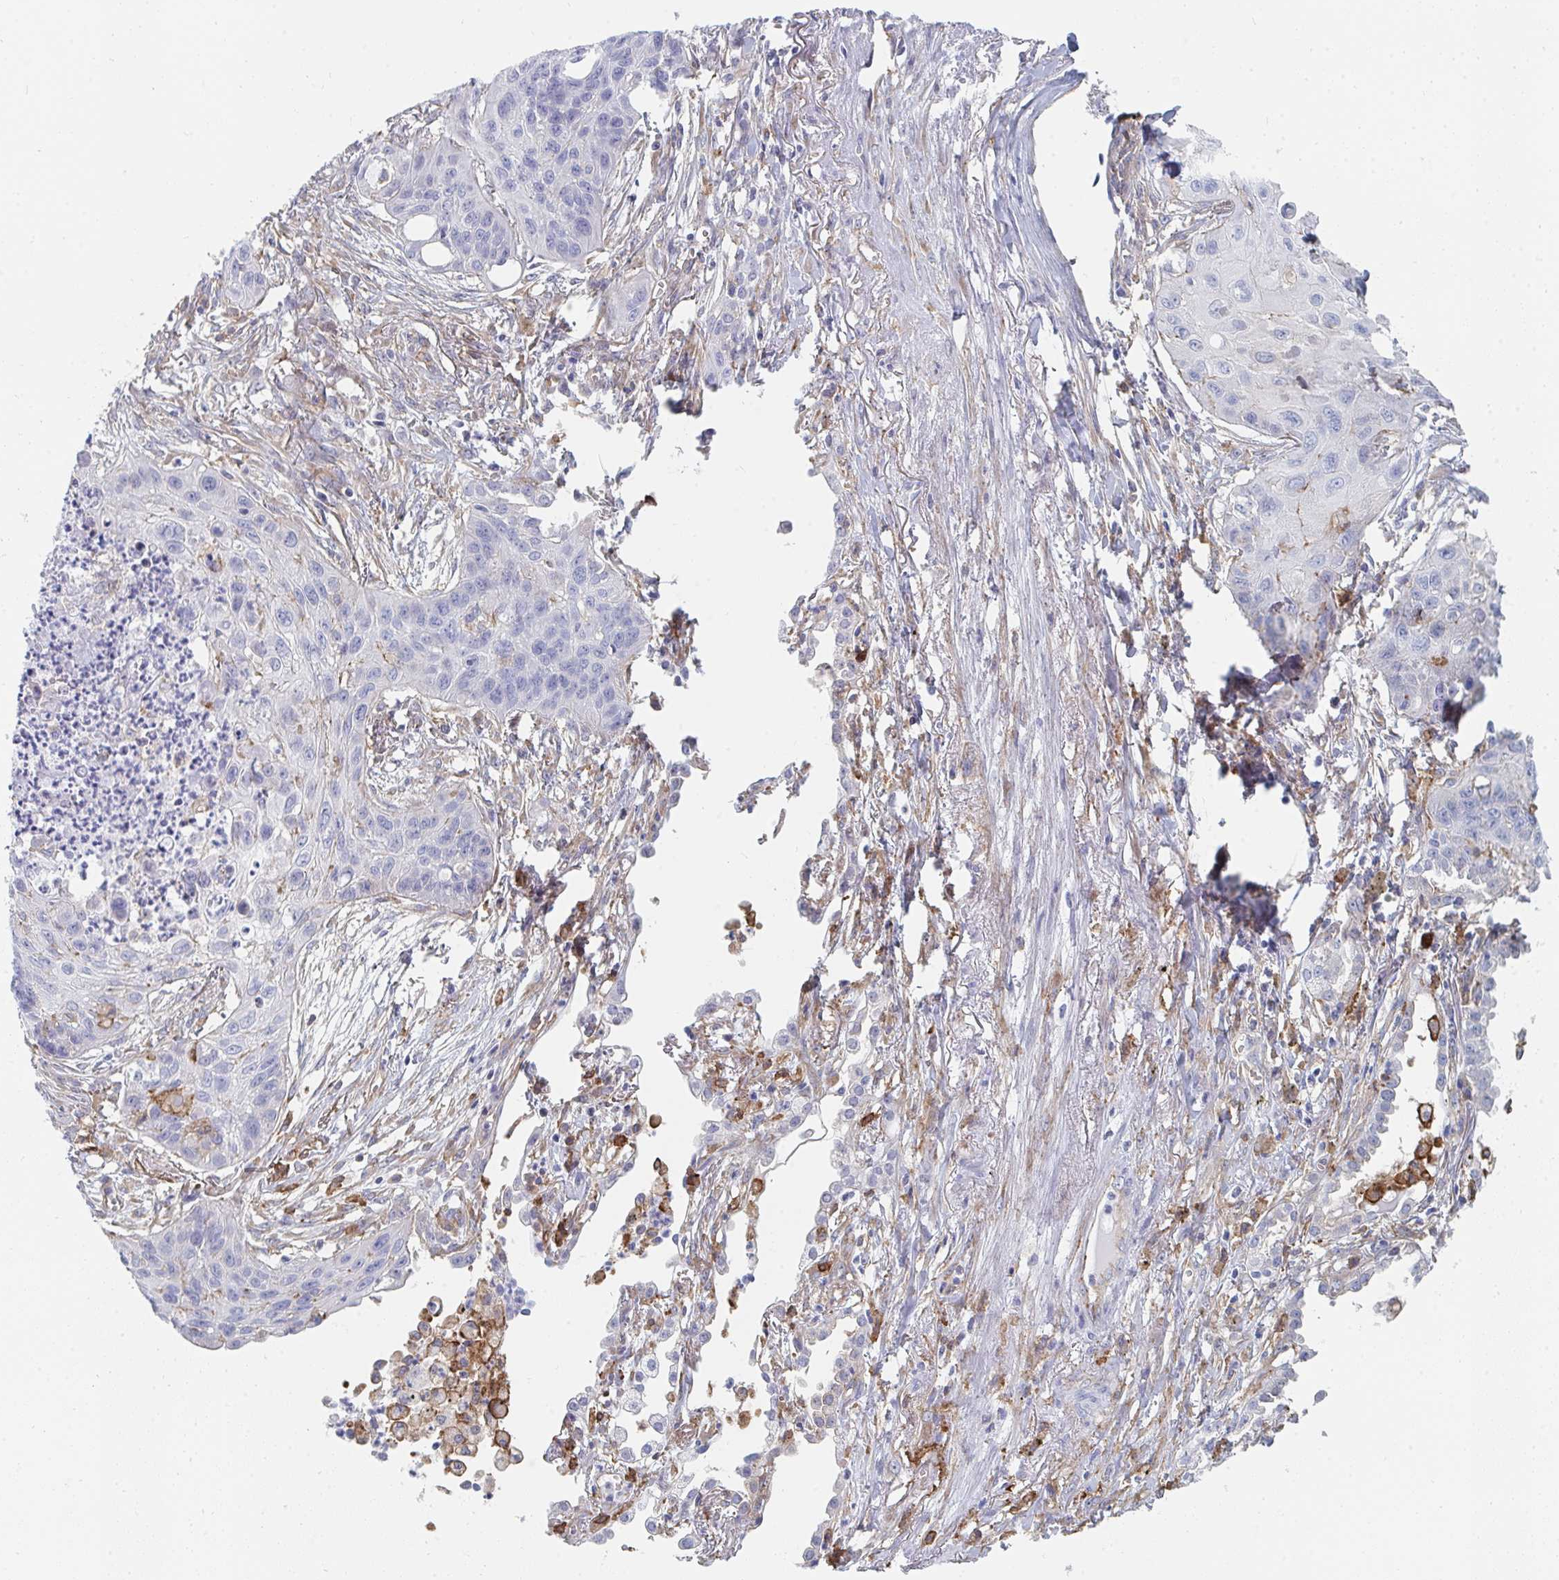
{"staining": {"intensity": "negative", "quantity": "none", "location": "none"}, "tissue": "lung cancer", "cell_type": "Tumor cells", "image_type": "cancer", "snomed": [{"axis": "morphology", "description": "Squamous cell carcinoma, NOS"}, {"axis": "topography", "description": "Lung"}], "caption": "Histopathology image shows no significant protein expression in tumor cells of lung cancer (squamous cell carcinoma).", "gene": "DAB2", "patient": {"sex": "male", "age": 71}}